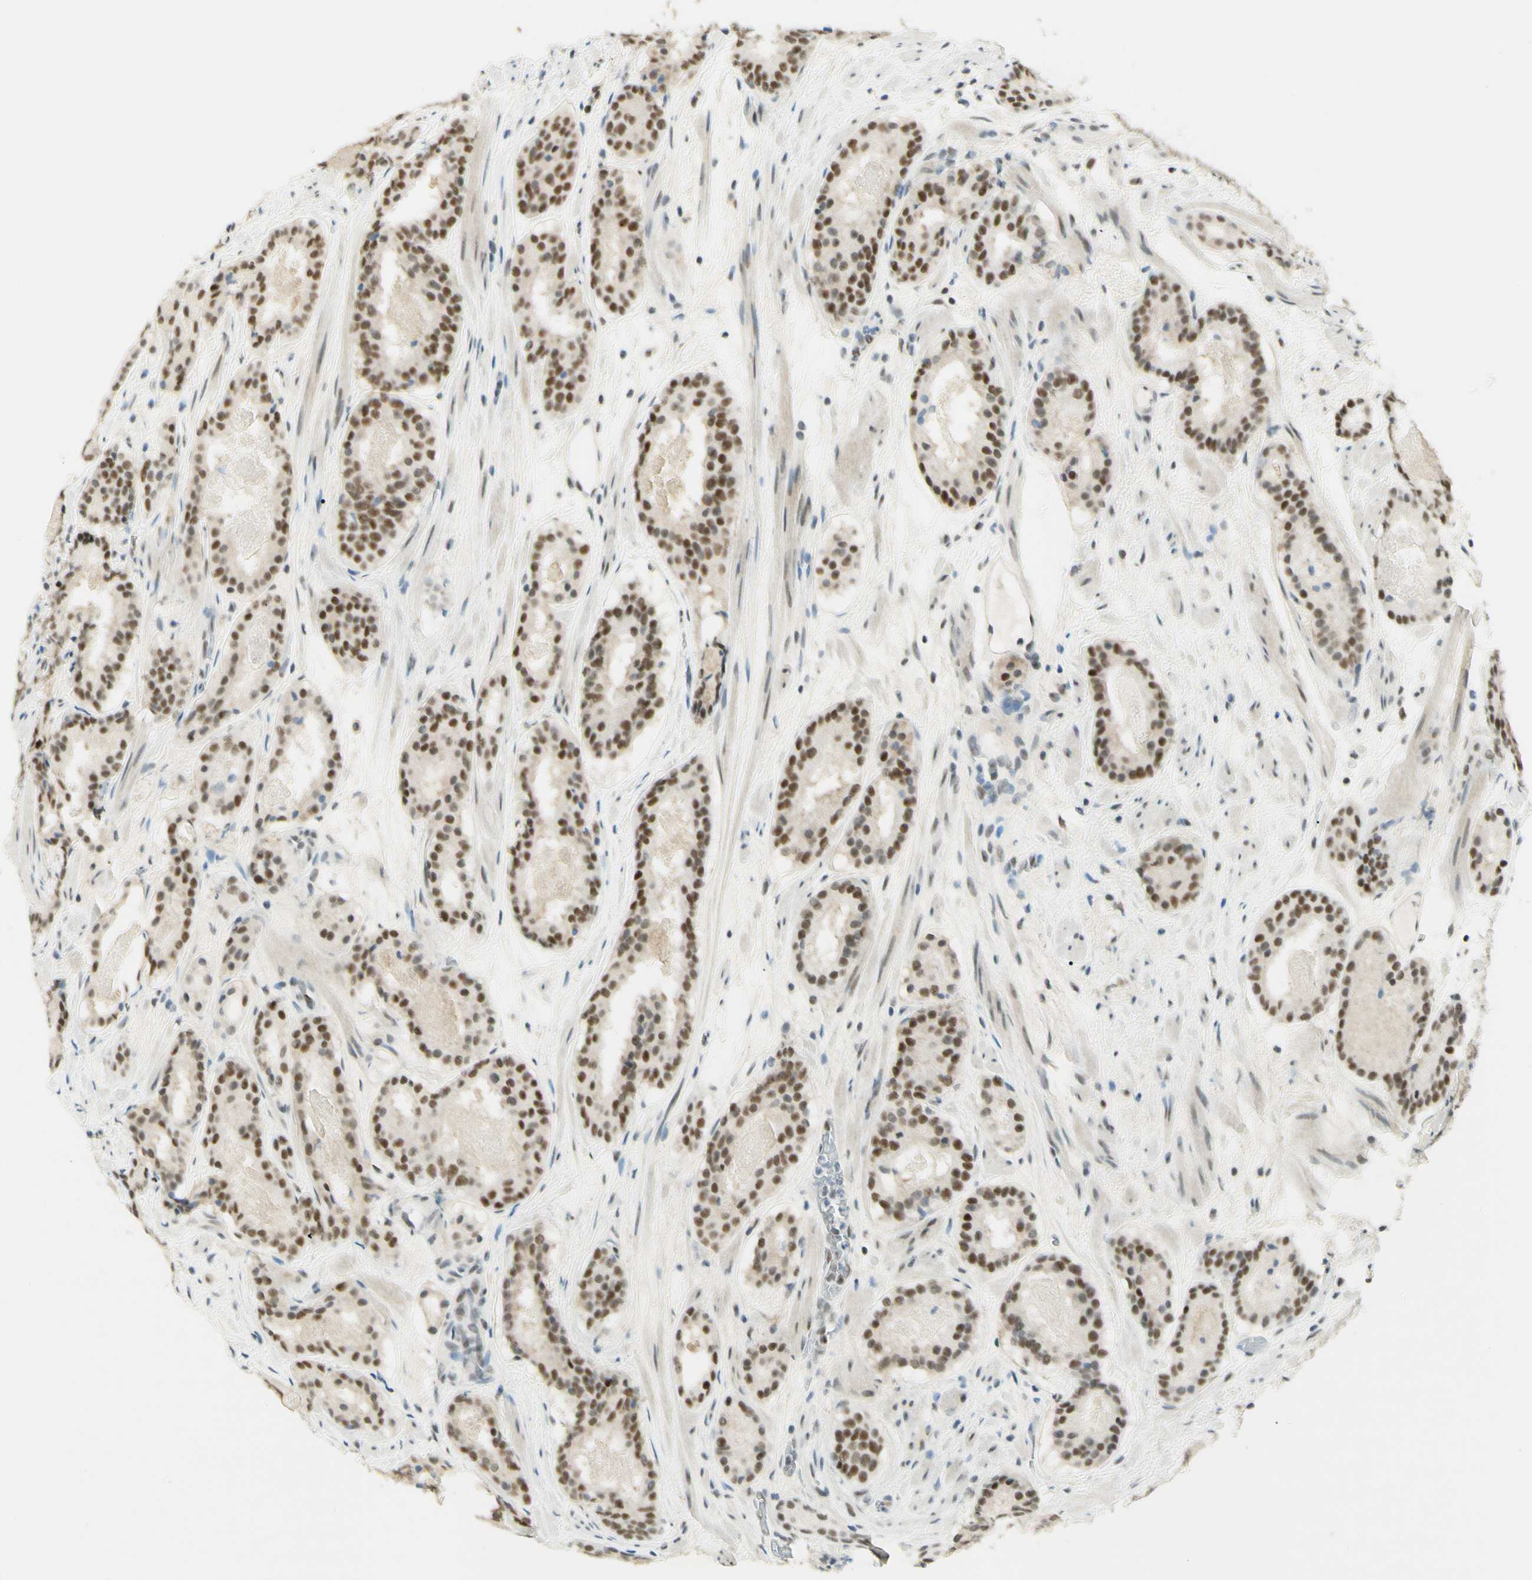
{"staining": {"intensity": "moderate", "quantity": ">75%", "location": "nuclear"}, "tissue": "prostate cancer", "cell_type": "Tumor cells", "image_type": "cancer", "snomed": [{"axis": "morphology", "description": "Adenocarcinoma, Low grade"}, {"axis": "topography", "description": "Prostate"}], "caption": "A medium amount of moderate nuclear expression is seen in about >75% of tumor cells in prostate cancer tissue.", "gene": "PMS2", "patient": {"sex": "male", "age": 69}}